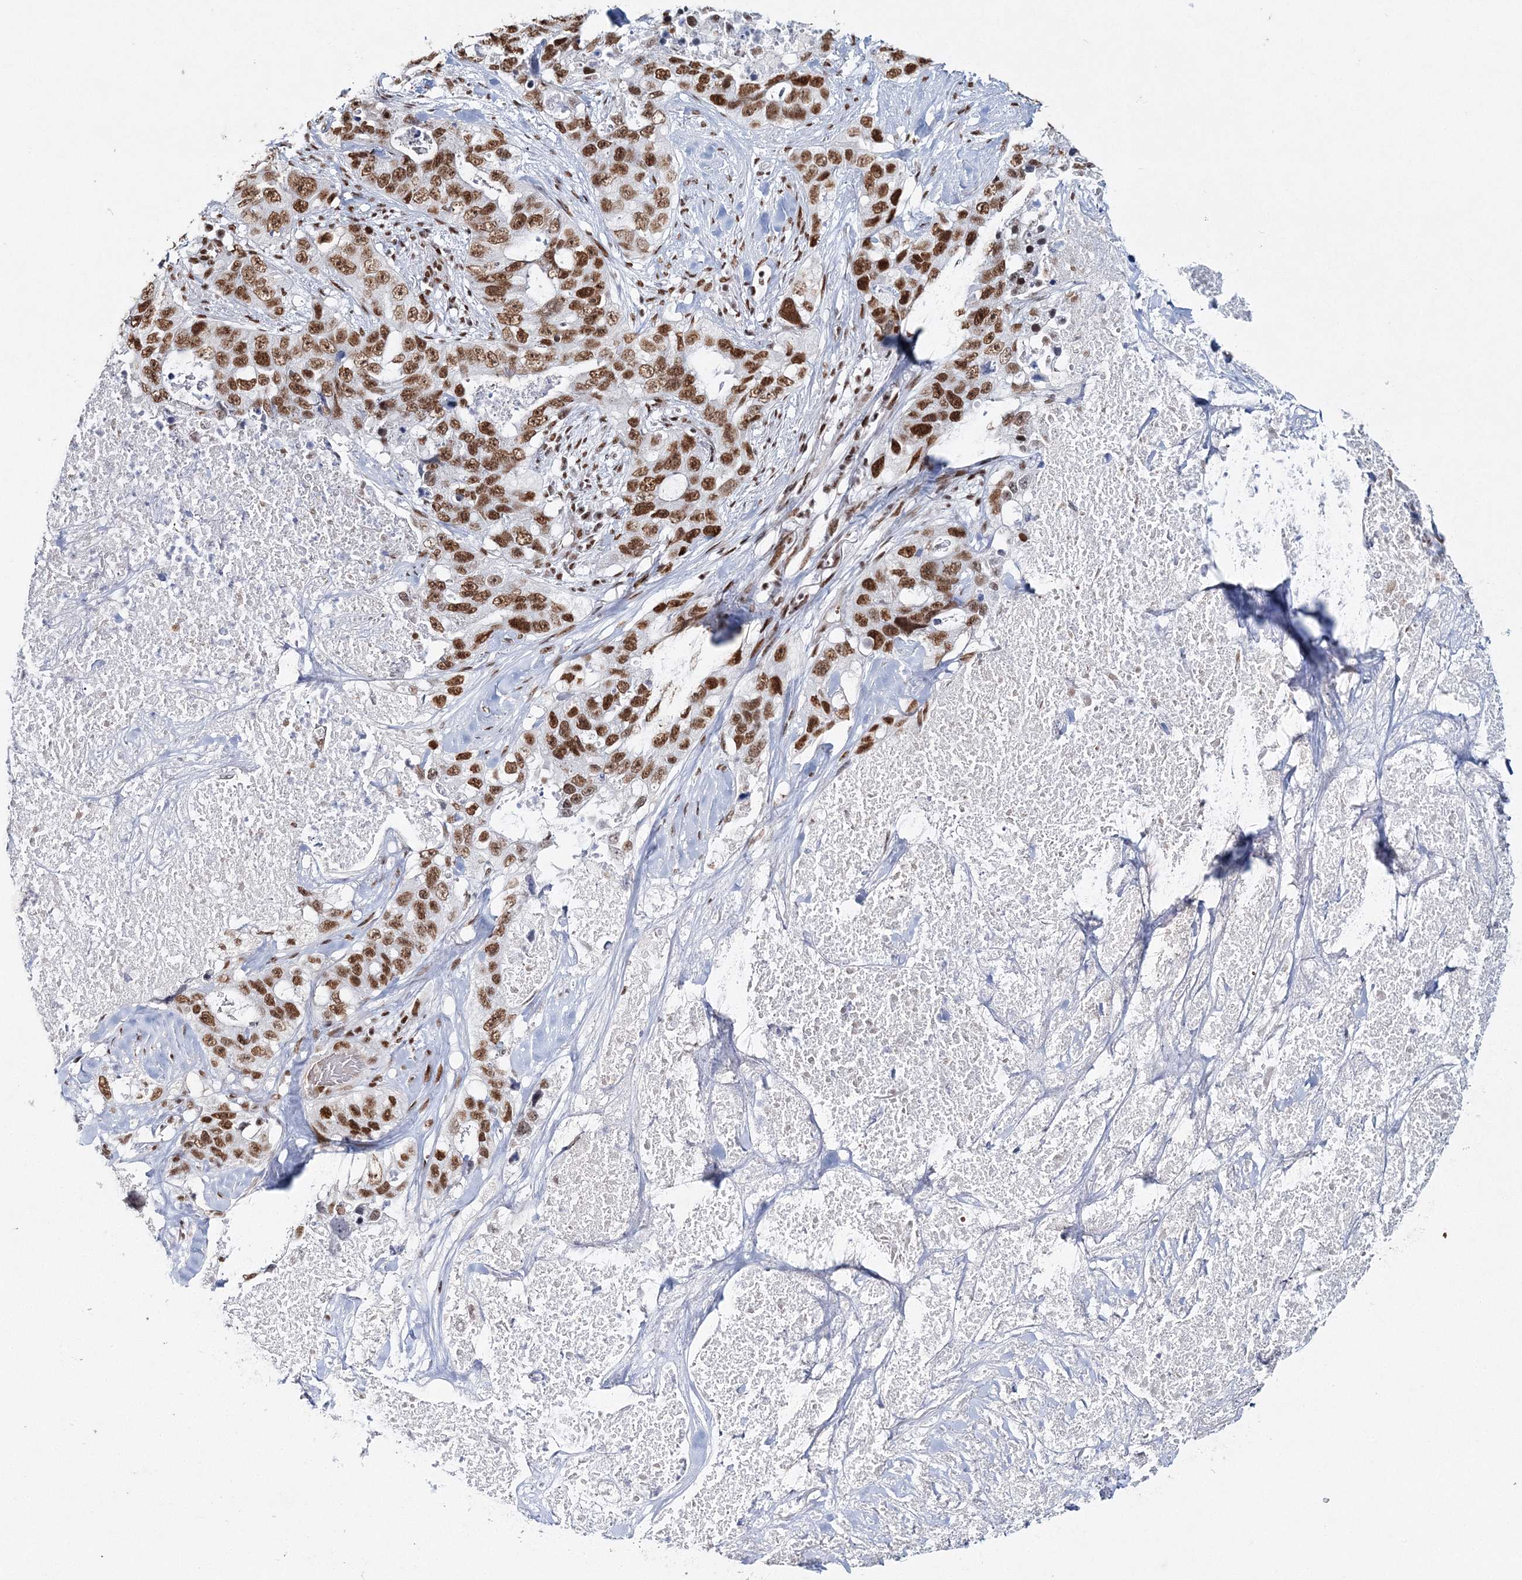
{"staining": {"intensity": "strong", "quantity": ">75%", "location": "nuclear"}, "tissue": "lung cancer", "cell_type": "Tumor cells", "image_type": "cancer", "snomed": [{"axis": "morphology", "description": "Adenocarcinoma, NOS"}, {"axis": "topography", "description": "Lung"}], "caption": "Immunohistochemical staining of human lung cancer exhibits high levels of strong nuclear staining in about >75% of tumor cells.", "gene": "QRICH1", "patient": {"sex": "female", "age": 51}}